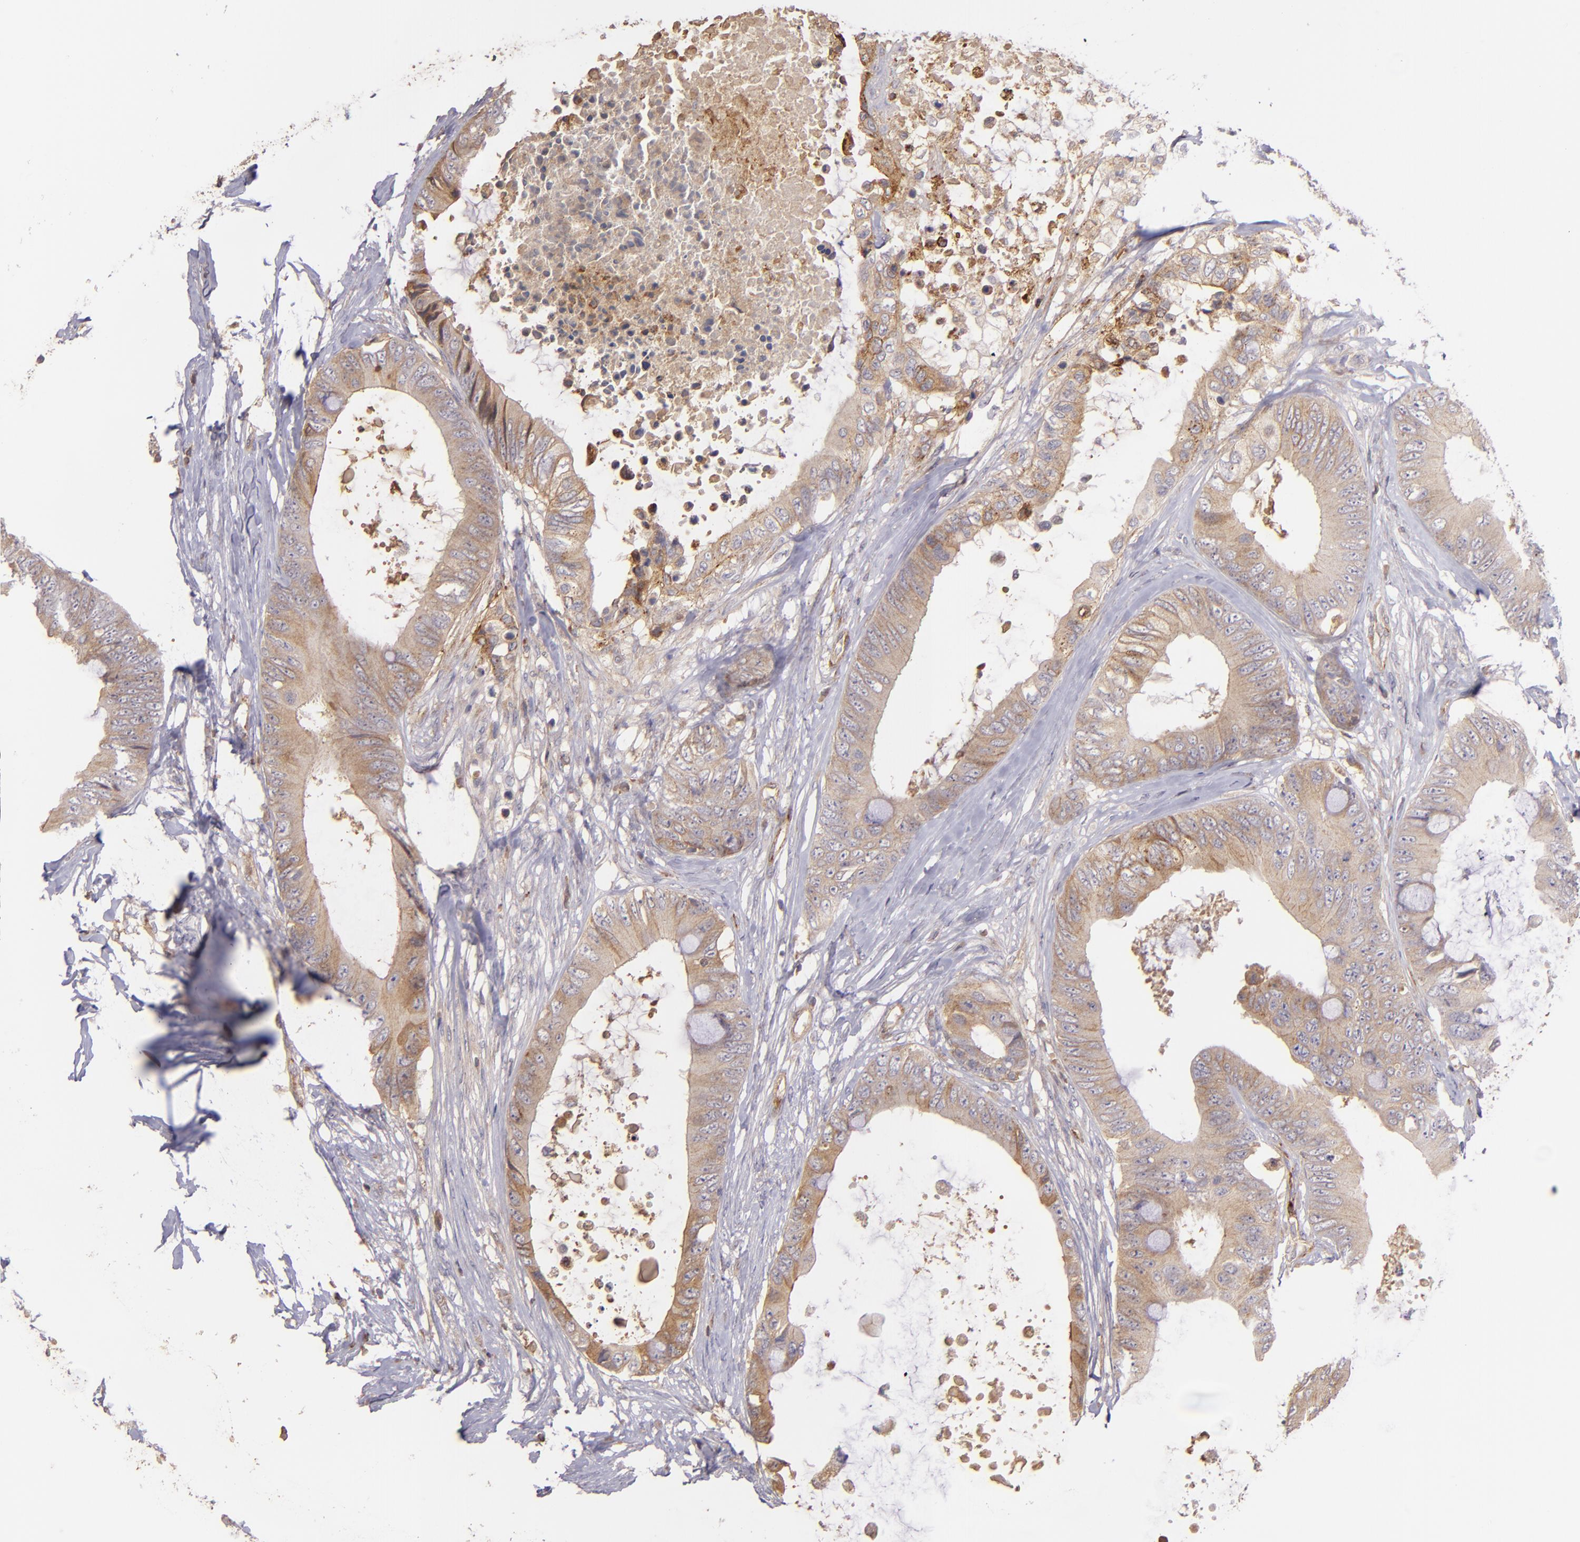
{"staining": {"intensity": "moderate", "quantity": ">75%", "location": "cytoplasmic/membranous"}, "tissue": "colorectal cancer", "cell_type": "Tumor cells", "image_type": "cancer", "snomed": [{"axis": "morphology", "description": "Normal tissue, NOS"}, {"axis": "morphology", "description": "Adenocarcinoma, NOS"}, {"axis": "topography", "description": "Rectum"}, {"axis": "topography", "description": "Peripheral nerve tissue"}], "caption": "Colorectal adenocarcinoma was stained to show a protein in brown. There is medium levels of moderate cytoplasmic/membranous positivity in approximately >75% of tumor cells. (DAB (3,3'-diaminobenzidine) = brown stain, brightfield microscopy at high magnification).", "gene": "ECE1", "patient": {"sex": "female", "age": 77}}